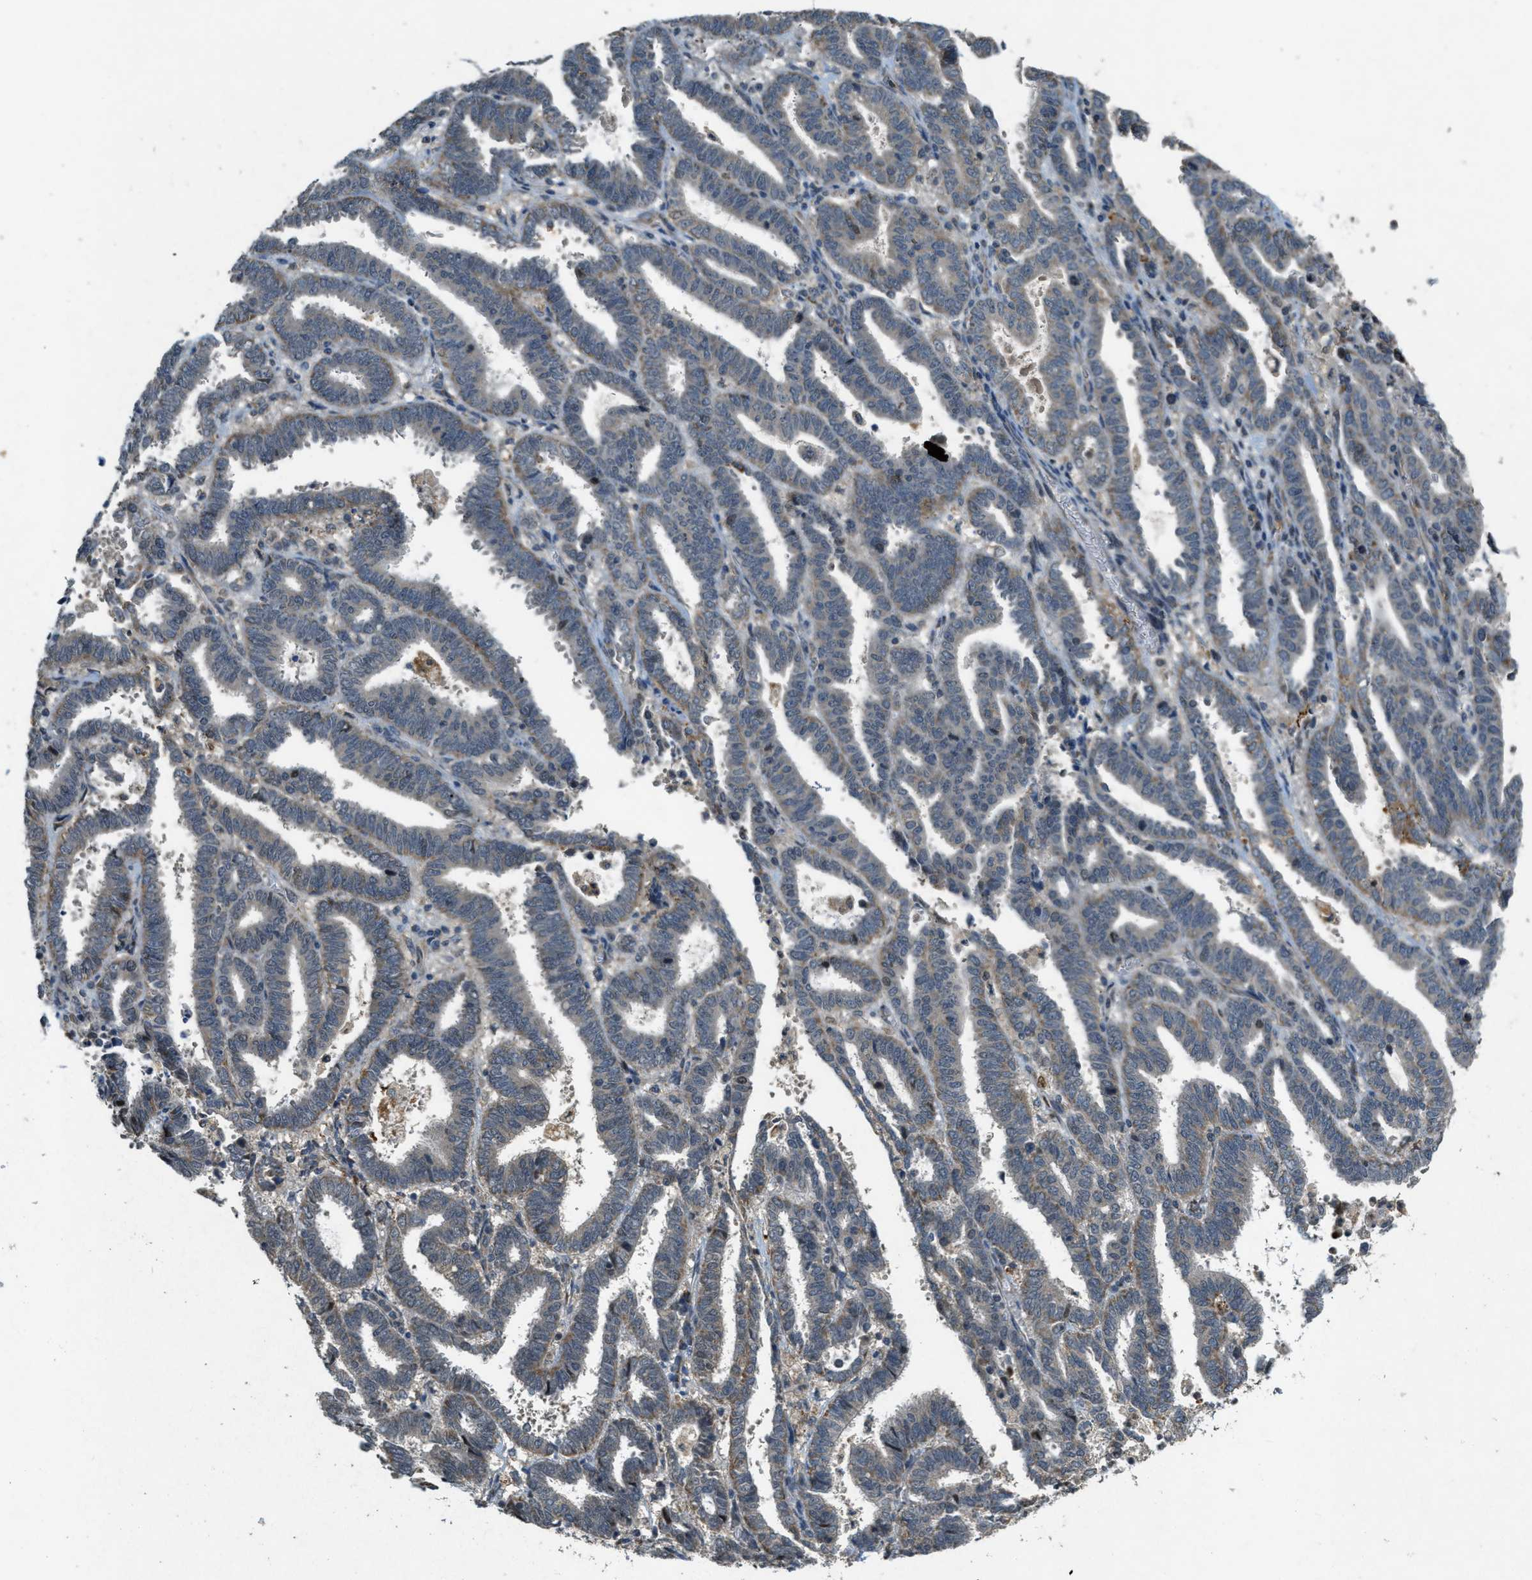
{"staining": {"intensity": "moderate", "quantity": "25%-75%", "location": "cytoplasmic/membranous"}, "tissue": "endometrial cancer", "cell_type": "Tumor cells", "image_type": "cancer", "snomed": [{"axis": "morphology", "description": "Adenocarcinoma, NOS"}, {"axis": "topography", "description": "Uterus"}], "caption": "Endometrial adenocarcinoma stained with DAB immunohistochemistry (IHC) displays medium levels of moderate cytoplasmic/membranous staining in approximately 25%-75% of tumor cells. The staining was performed using DAB to visualize the protein expression in brown, while the nuclei were stained in blue with hematoxylin (Magnification: 20x).", "gene": "PPP1R15A", "patient": {"sex": "female", "age": 83}}